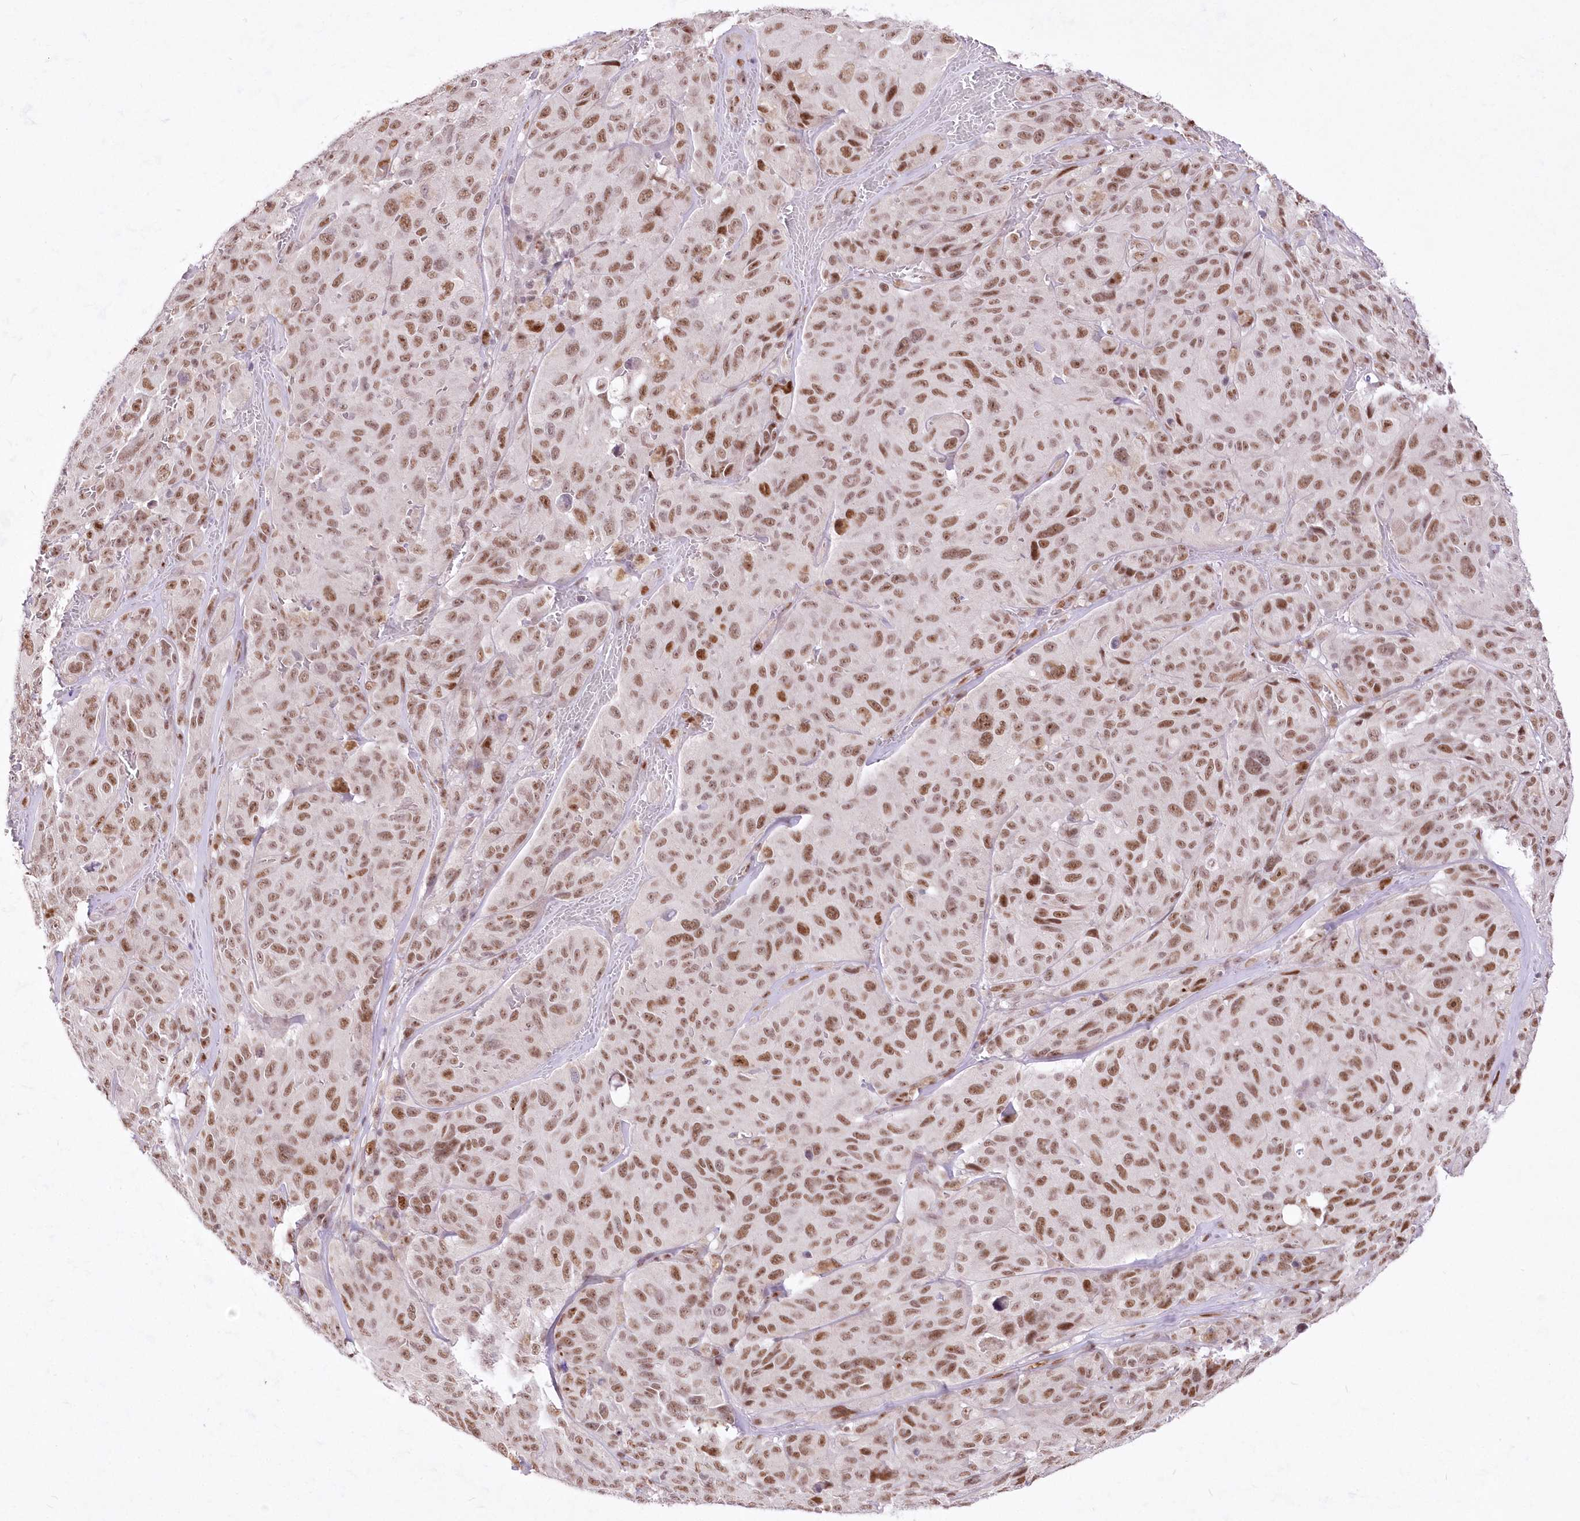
{"staining": {"intensity": "moderate", "quantity": ">75%", "location": "nuclear"}, "tissue": "melanoma", "cell_type": "Tumor cells", "image_type": "cancer", "snomed": [{"axis": "morphology", "description": "Malignant melanoma, NOS"}, {"axis": "topography", "description": "Skin"}], "caption": "Melanoma stained with a protein marker displays moderate staining in tumor cells.", "gene": "NSUN2", "patient": {"sex": "male", "age": 66}}